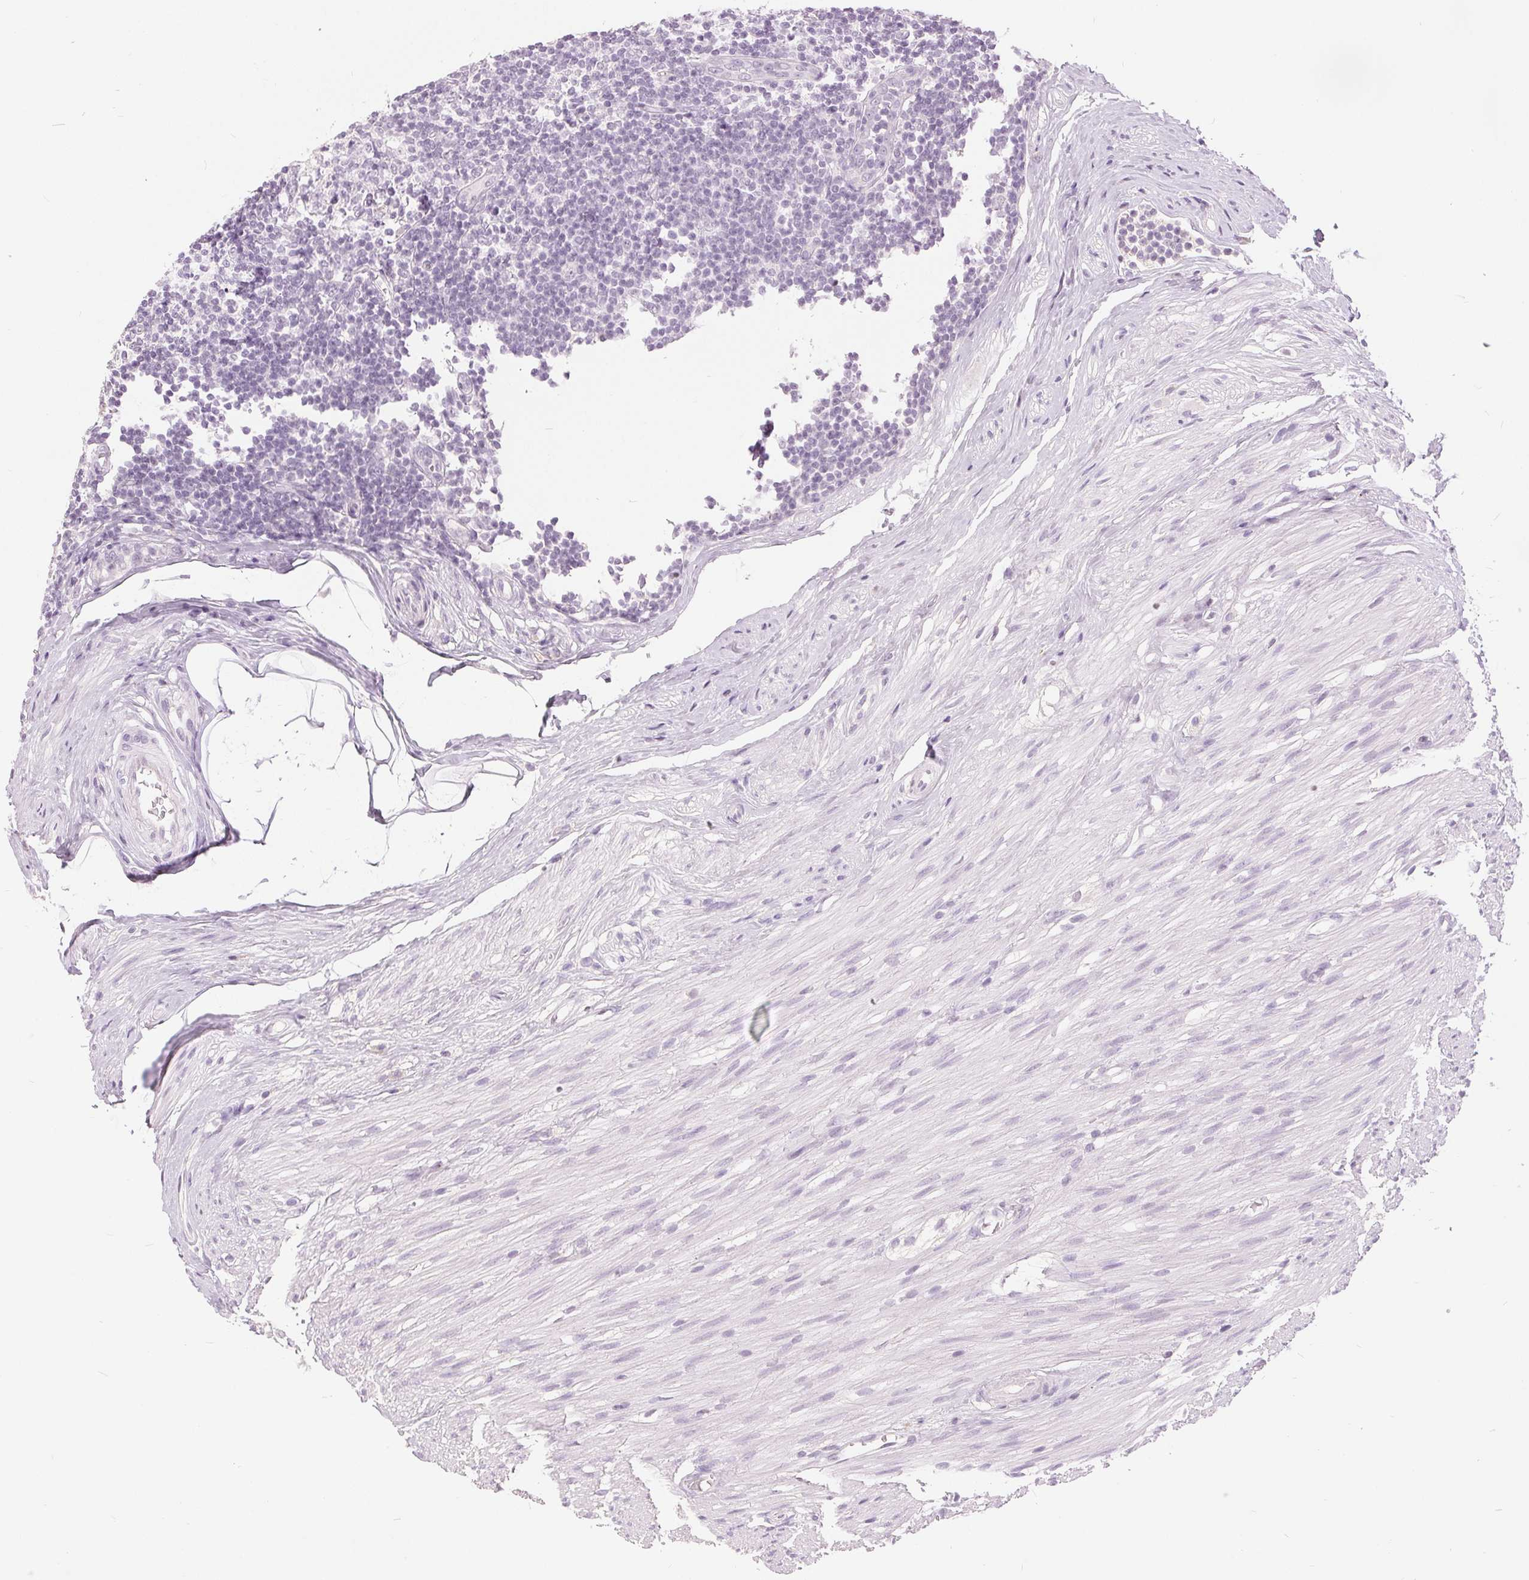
{"staining": {"intensity": "negative", "quantity": "none", "location": "none"}, "tissue": "appendix", "cell_type": "Glandular cells", "image_type": "normal", "snomed": [{"axis": "morphology", "description": "Normal tissue, NOS"}, {"axis": "topography", "description": "Appendix"}], "caption": "Immunohistochemistry (IHC) photomicrograph of unremarkable human appendix stained for a protein (brown), which reveals no expression in glandular cells.", "gene": "DSG3", "patient": {"sex": "female", "age": 56}}